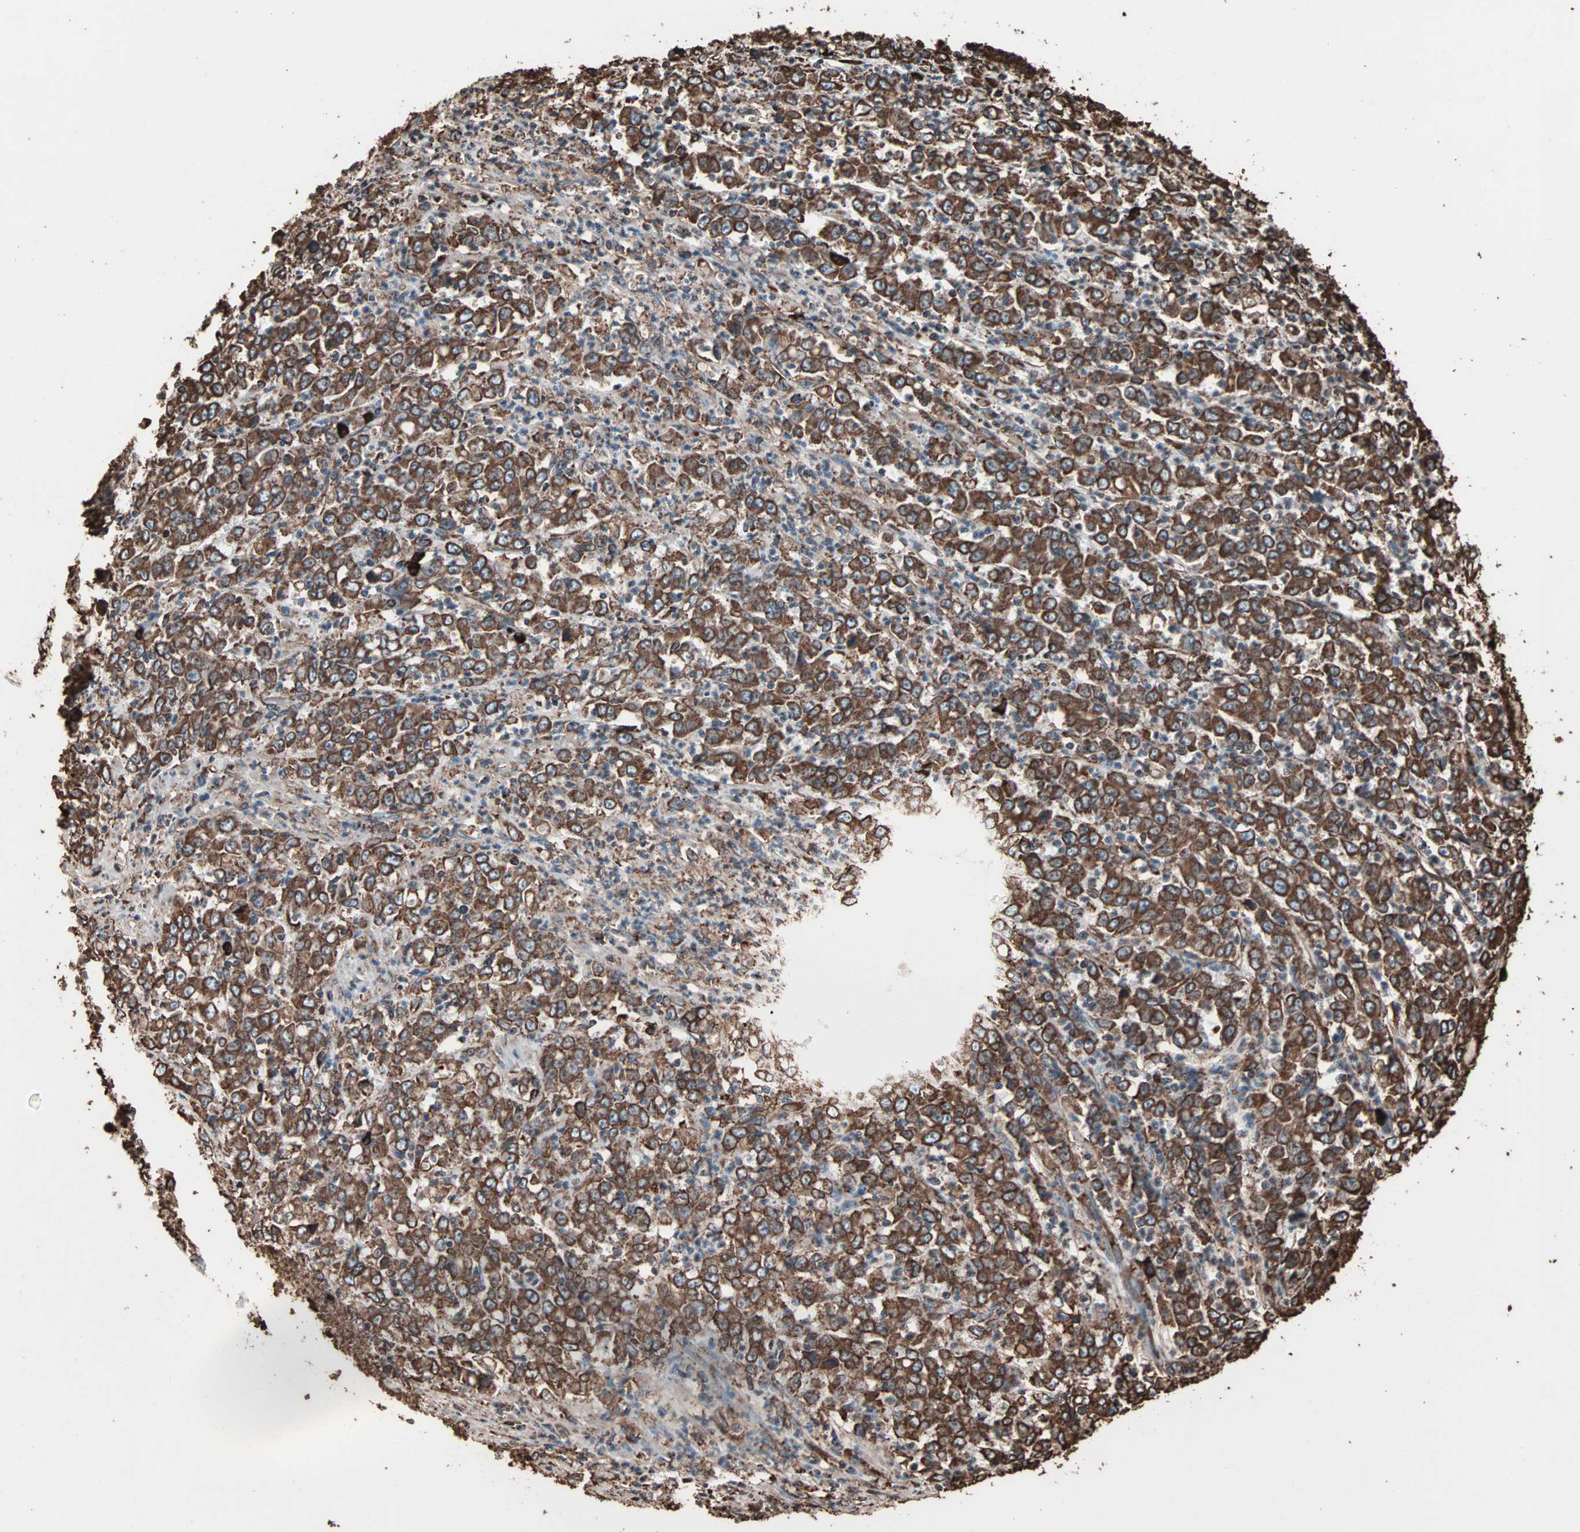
{"staining": {"intensity": "strong", "quantity": ">75%", "location": "cytoplasmic/membranous"}, "tissue": "stomach cancer", "cell_type": "Tumor cells", "image_type": "cancer", "snomed": [{"axis": "morphology", "description": "Adenocarcinoma, NOS"}, {"axis": "topography", "description": "Stomach, lower"}], "caption": "Tumor cells reveal strong cytoplasmic/membranous positivity in about >75% of cells in adenocarcinoma (stomach).", "gene": "HSP90B1", "patient": {"sex": "female", "age": 71}}